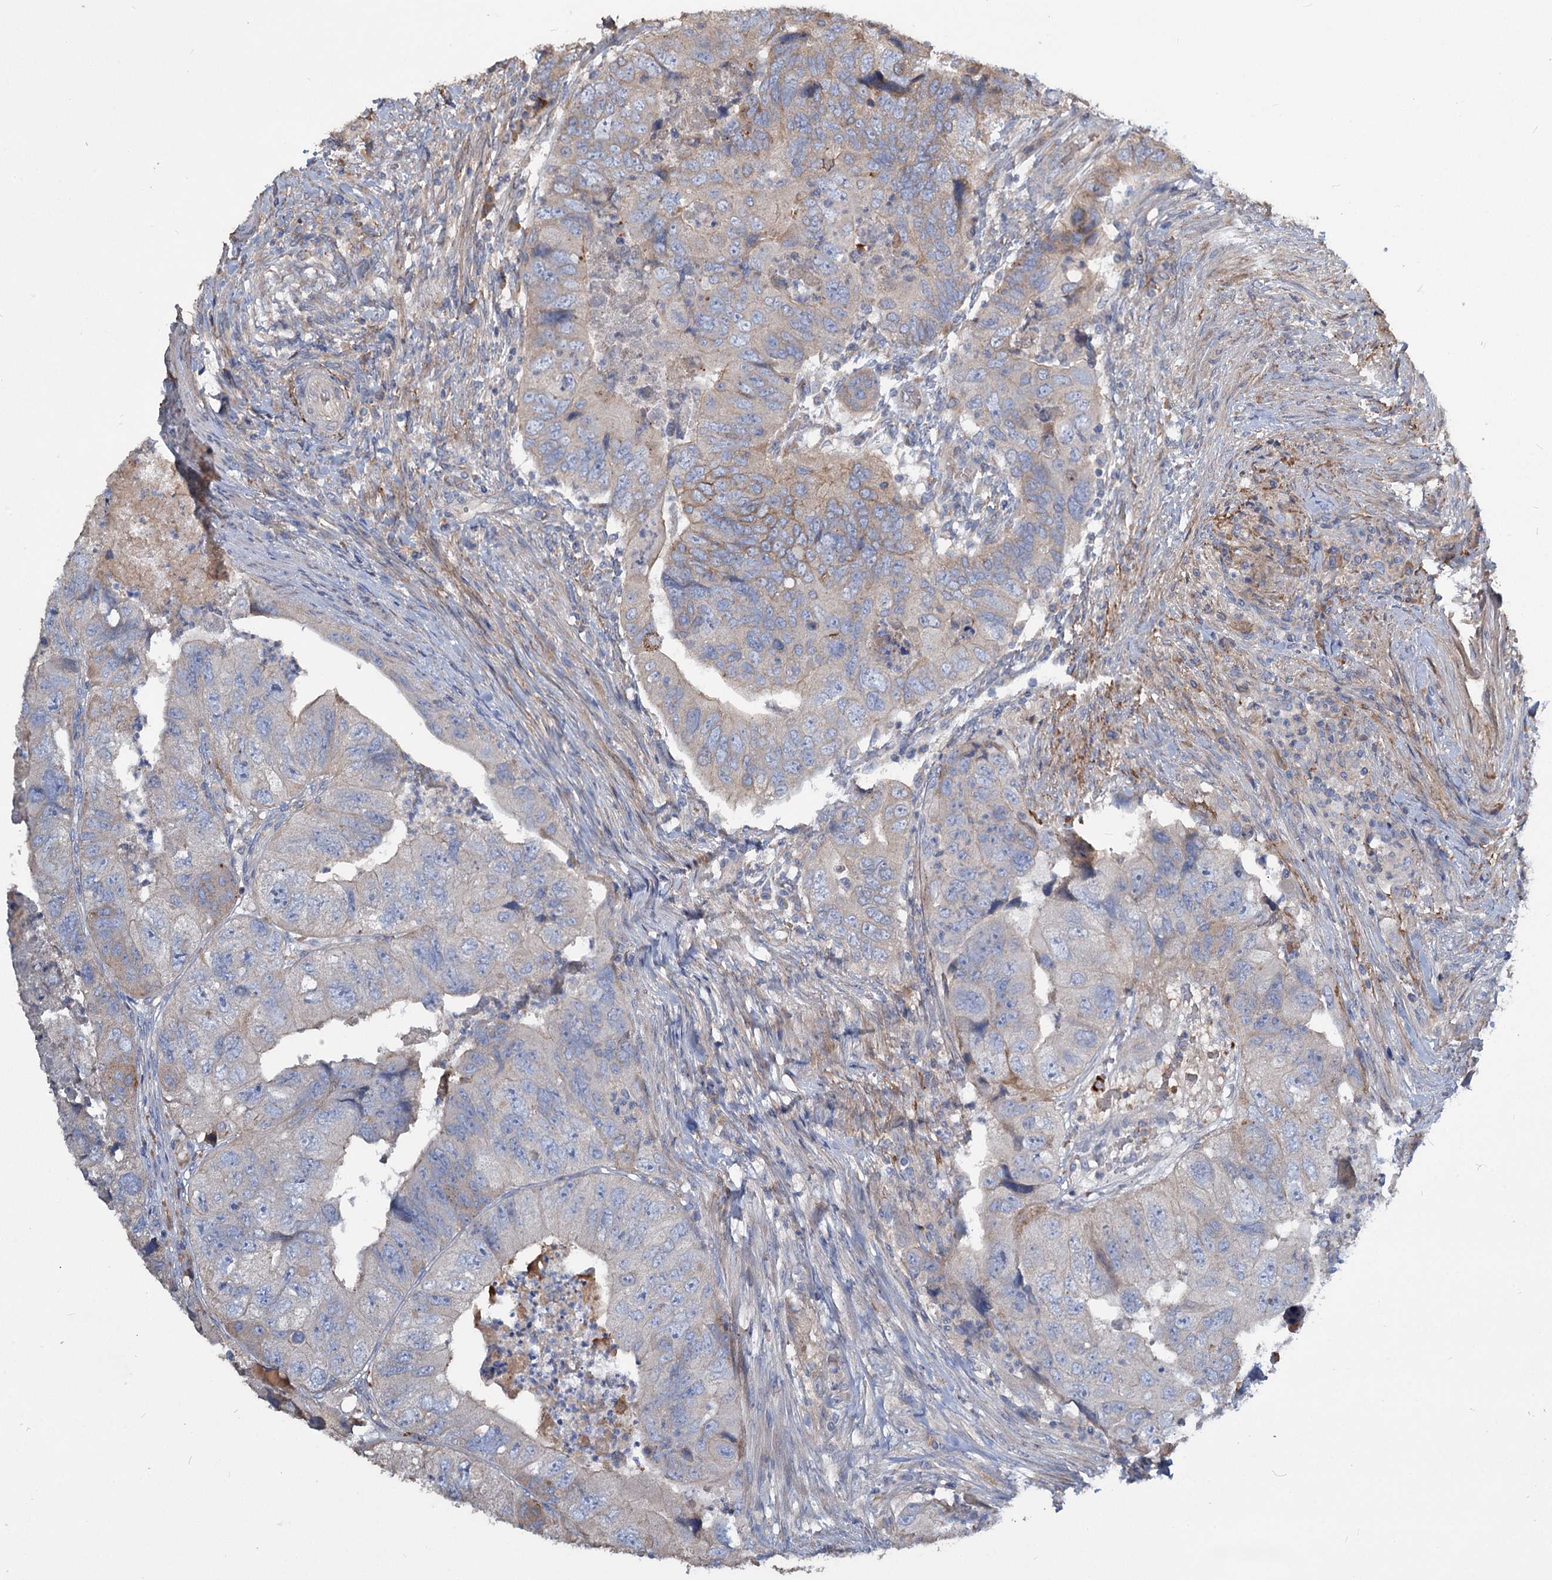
{"staining": {"intensity": "negative", "quantity": "none", "location": "none"}, "tissue": "colorectal cancer", "cell_type": "Tumor cells", "image_type": "cancer", "snomed": [{"axis": "morphology", "description": "Adenocarcinoma, NOS"}, {"axis": "topography", "description": "Rectum"}], "caption": "This is an immunohistochemistry micrograph of colorectal cancer. There is no expression in tumor cells.", "gene": "URAD", "patient": {"sex": "male", "age": 63}}